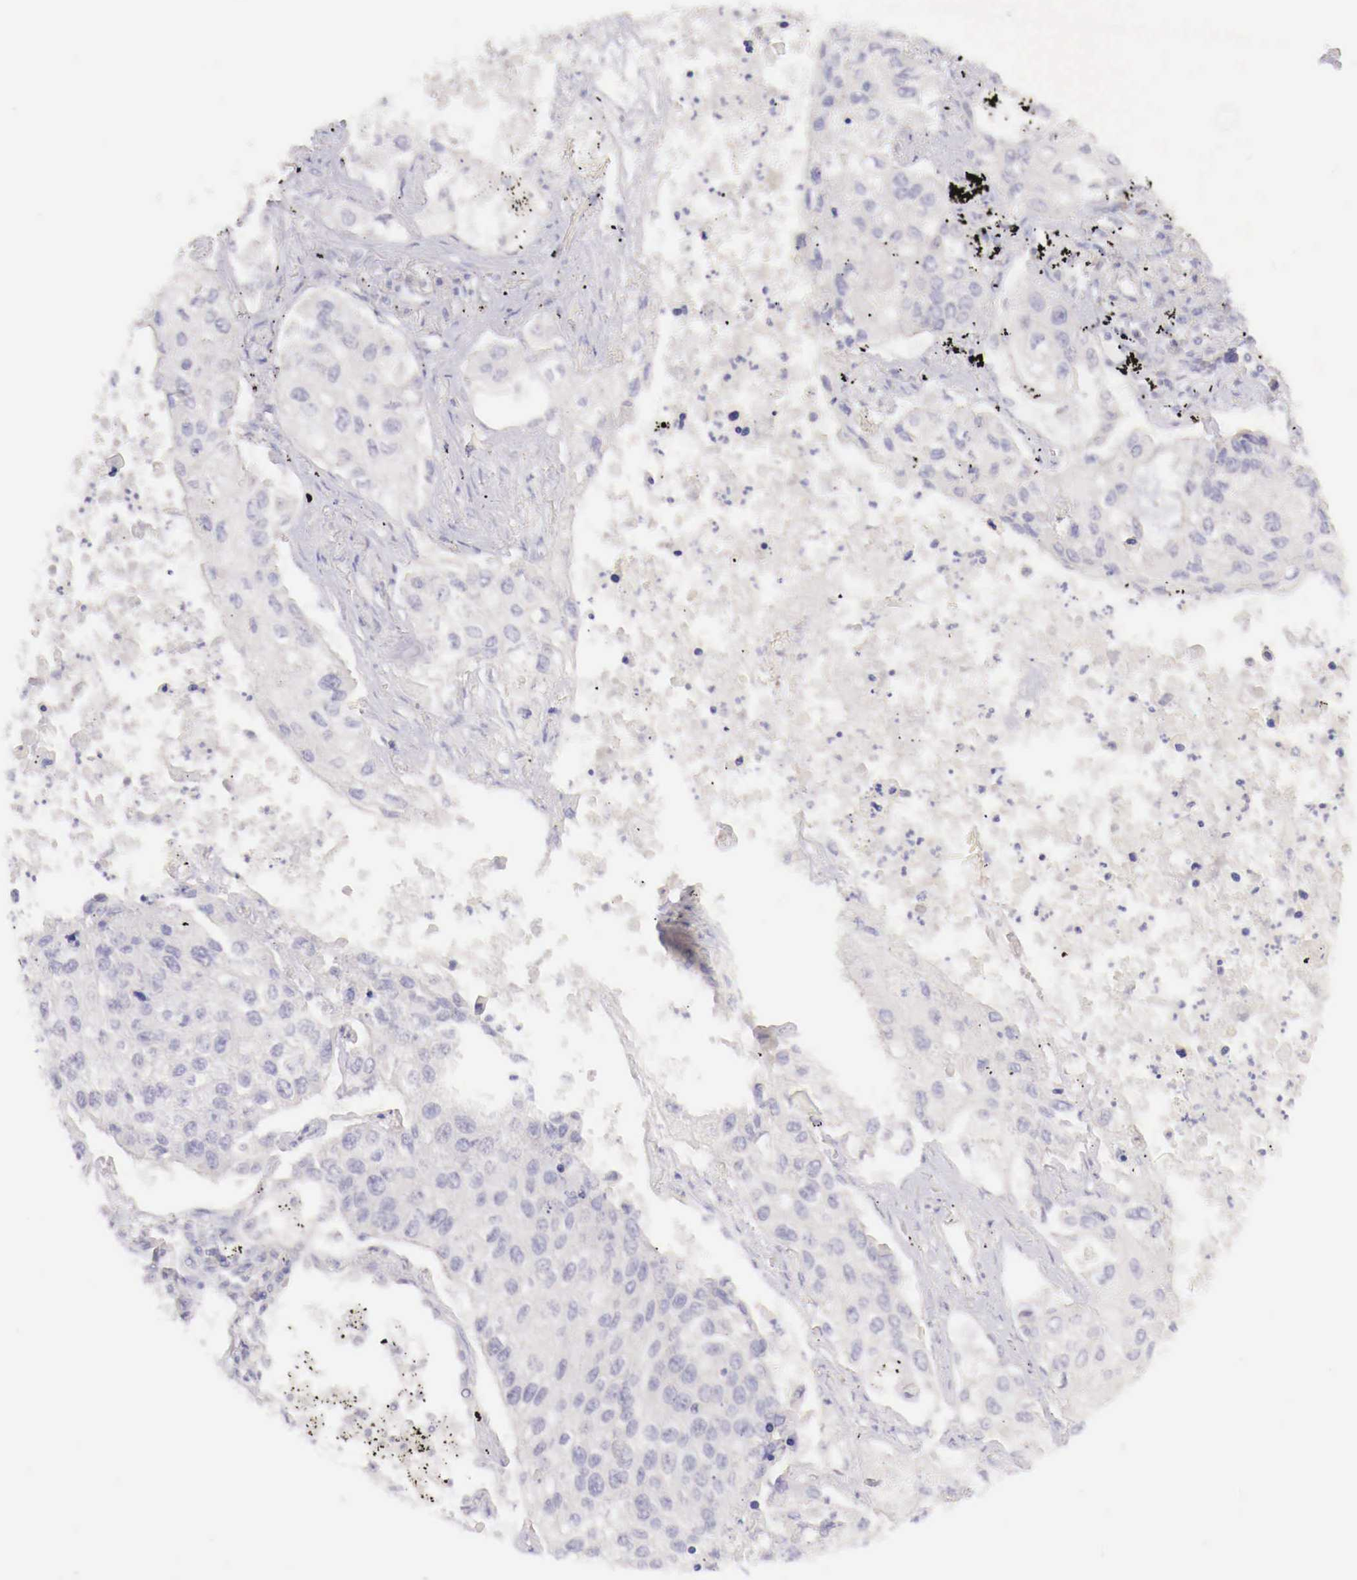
{"staining": {"intensity": "negative", "quantity": "none", "location": "none"}, "tissue": "lung cancer", "cell_type": "Tumor cells", "image_type": "cancer", "snomed": [{"axis": "morphology", "description": "Squamous cell carcinoma, NOS"}, {"axis": "topography", "description": "Lung"}], "caption": "Immunohistochemical staining of human lung cancer exhibits no significant expression in tumor cells.", "gene": "BCL6", "patient": {"sex": "male", "age": 75}}